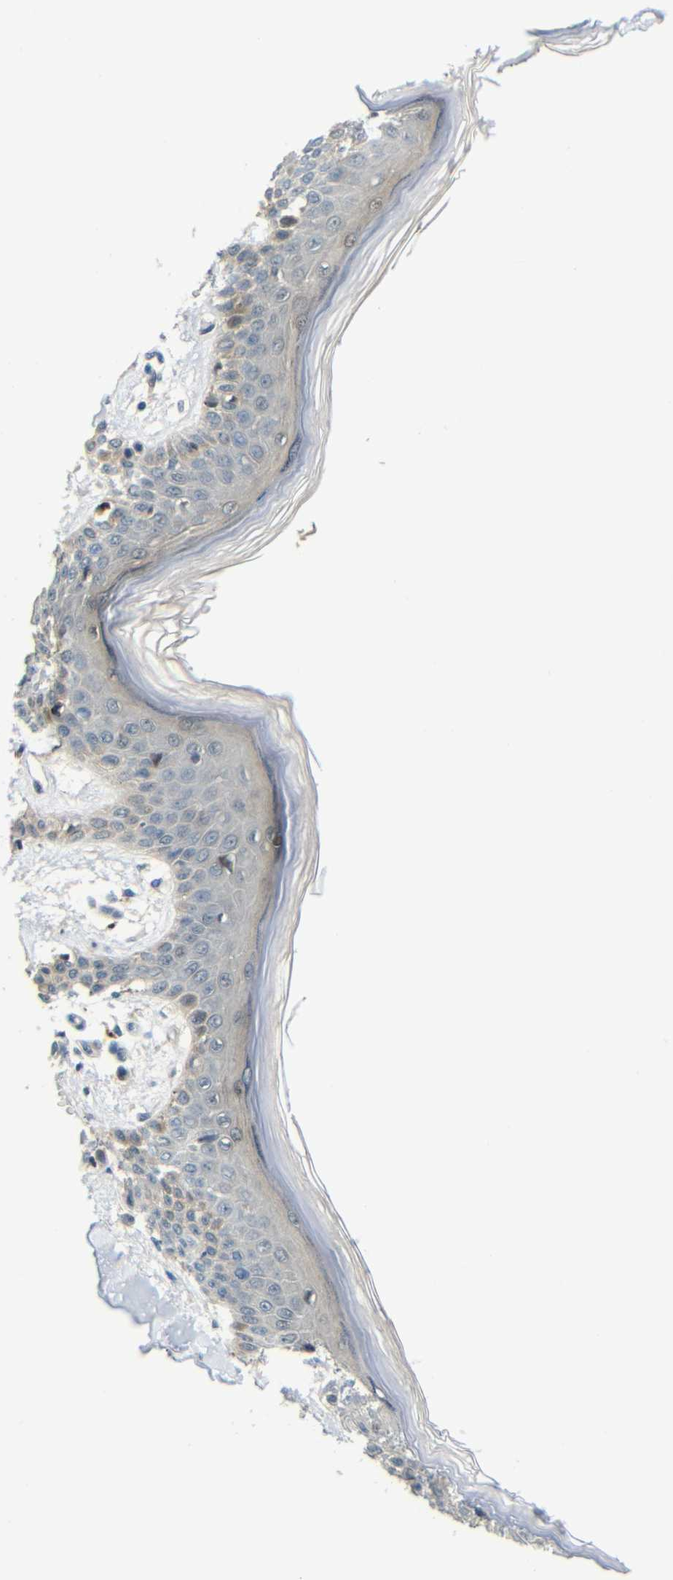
{"staining": {"intensity": "negative", "quantity": "none", "location": "none"}, "tissue": "skin", "cell_type": "Fibroblasts", "image_type": "normal", "snomed": [{"axis": "morphology", "description": "Normal tissue, NOS"}, {"axis": "topography", "description": "Skin"}], "caption": "IHC of normal skin reveals no expression in fibroblasts.", "gene": "SYDE1", "patient": {"sex": "male", "age": 53}}